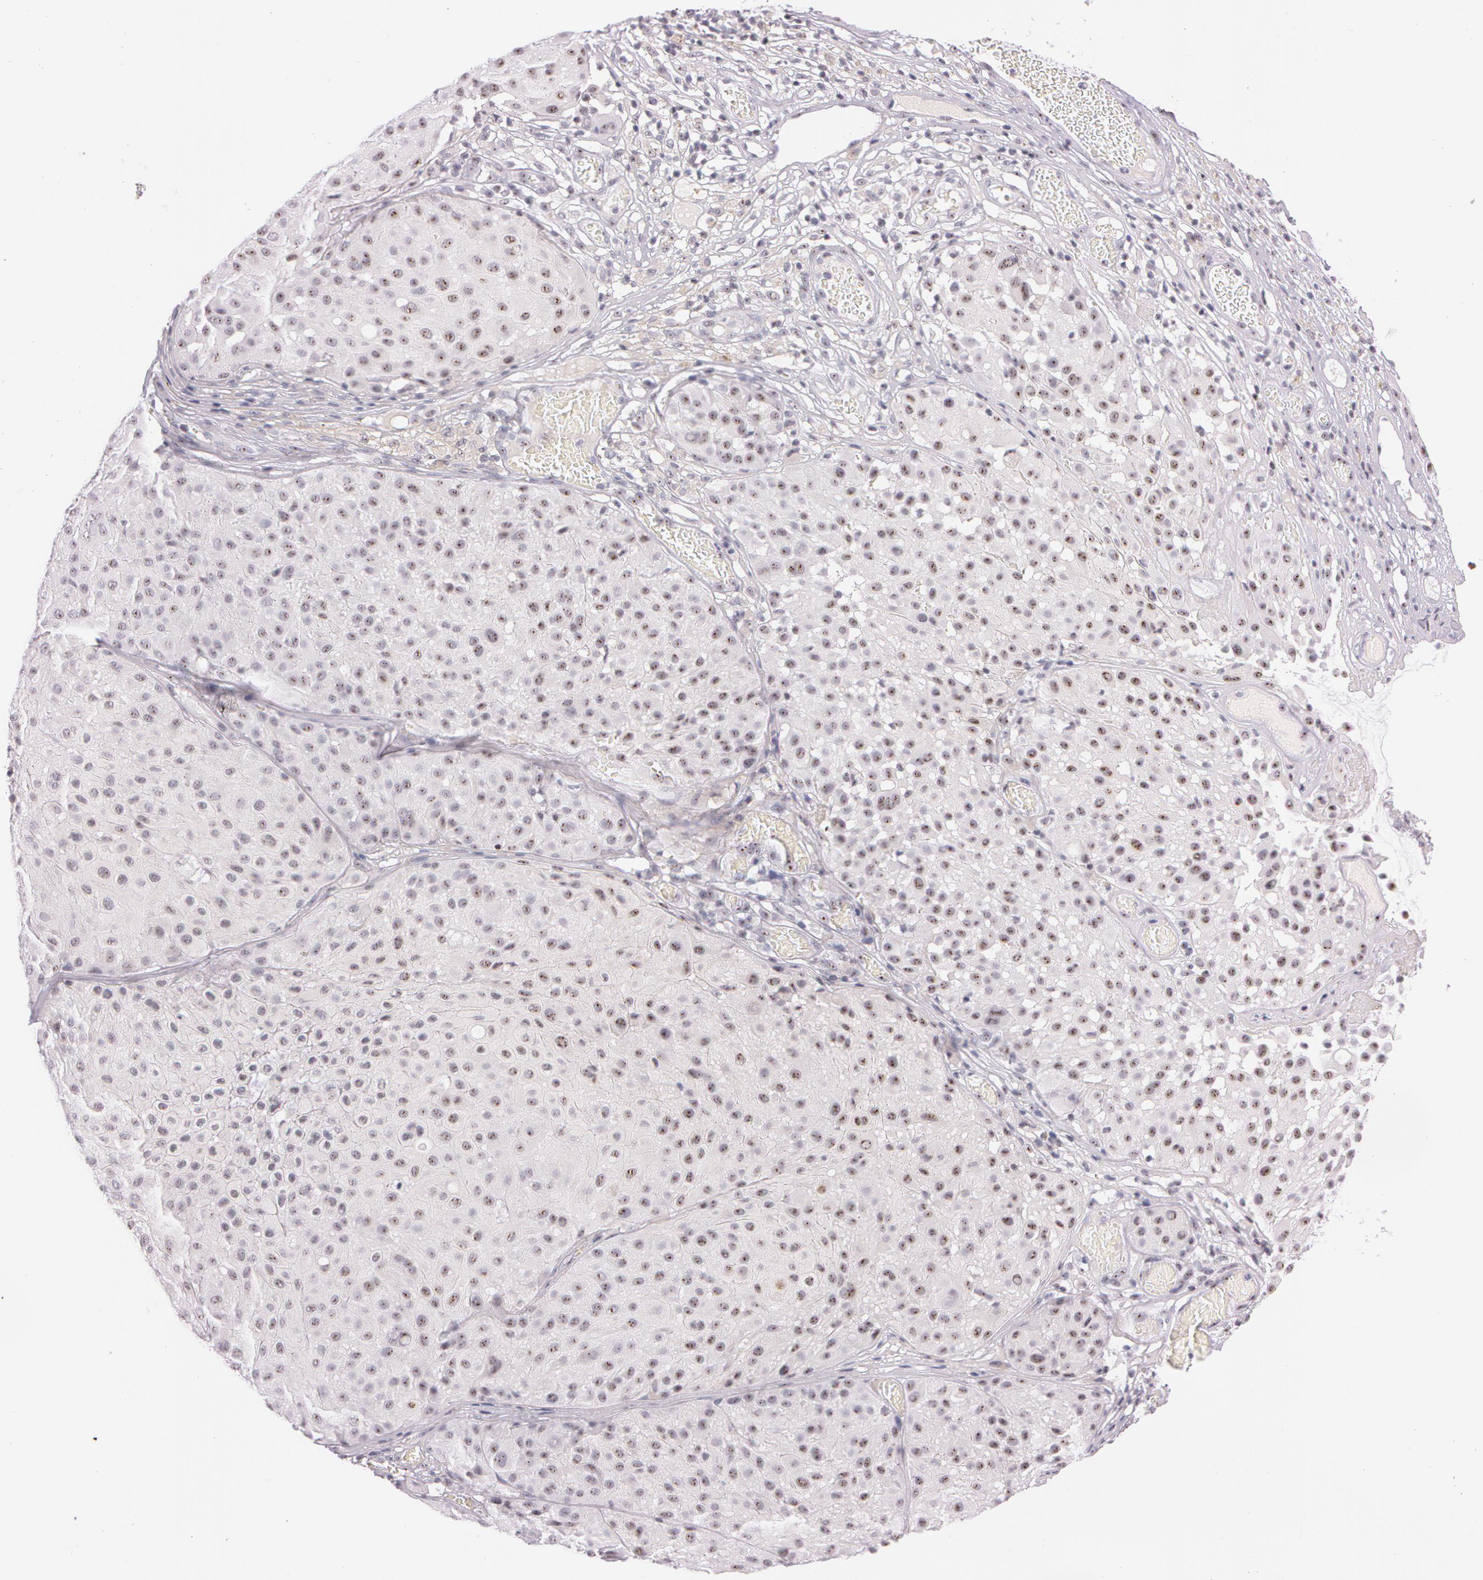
{"staining": {"intensity": "moderate", "quantity": ">75%", "location": "nuclear"}, "tissue": "melanoma", "cell_type": "Tumor cells", "image_type": "cancer", "snomed": [{"axis": "morphology", "description": "Malignant melanoma, NOS"}, {"axis": "topography", "description": "Skin"}], "caption": "There is medium levels of moderate nuclear positivity in tumor cells of melanoma, as demonstrated by immunohistochemical staining (brown color).", "gene": "FBL", "patient": {"sex": "male", "age": 36}}